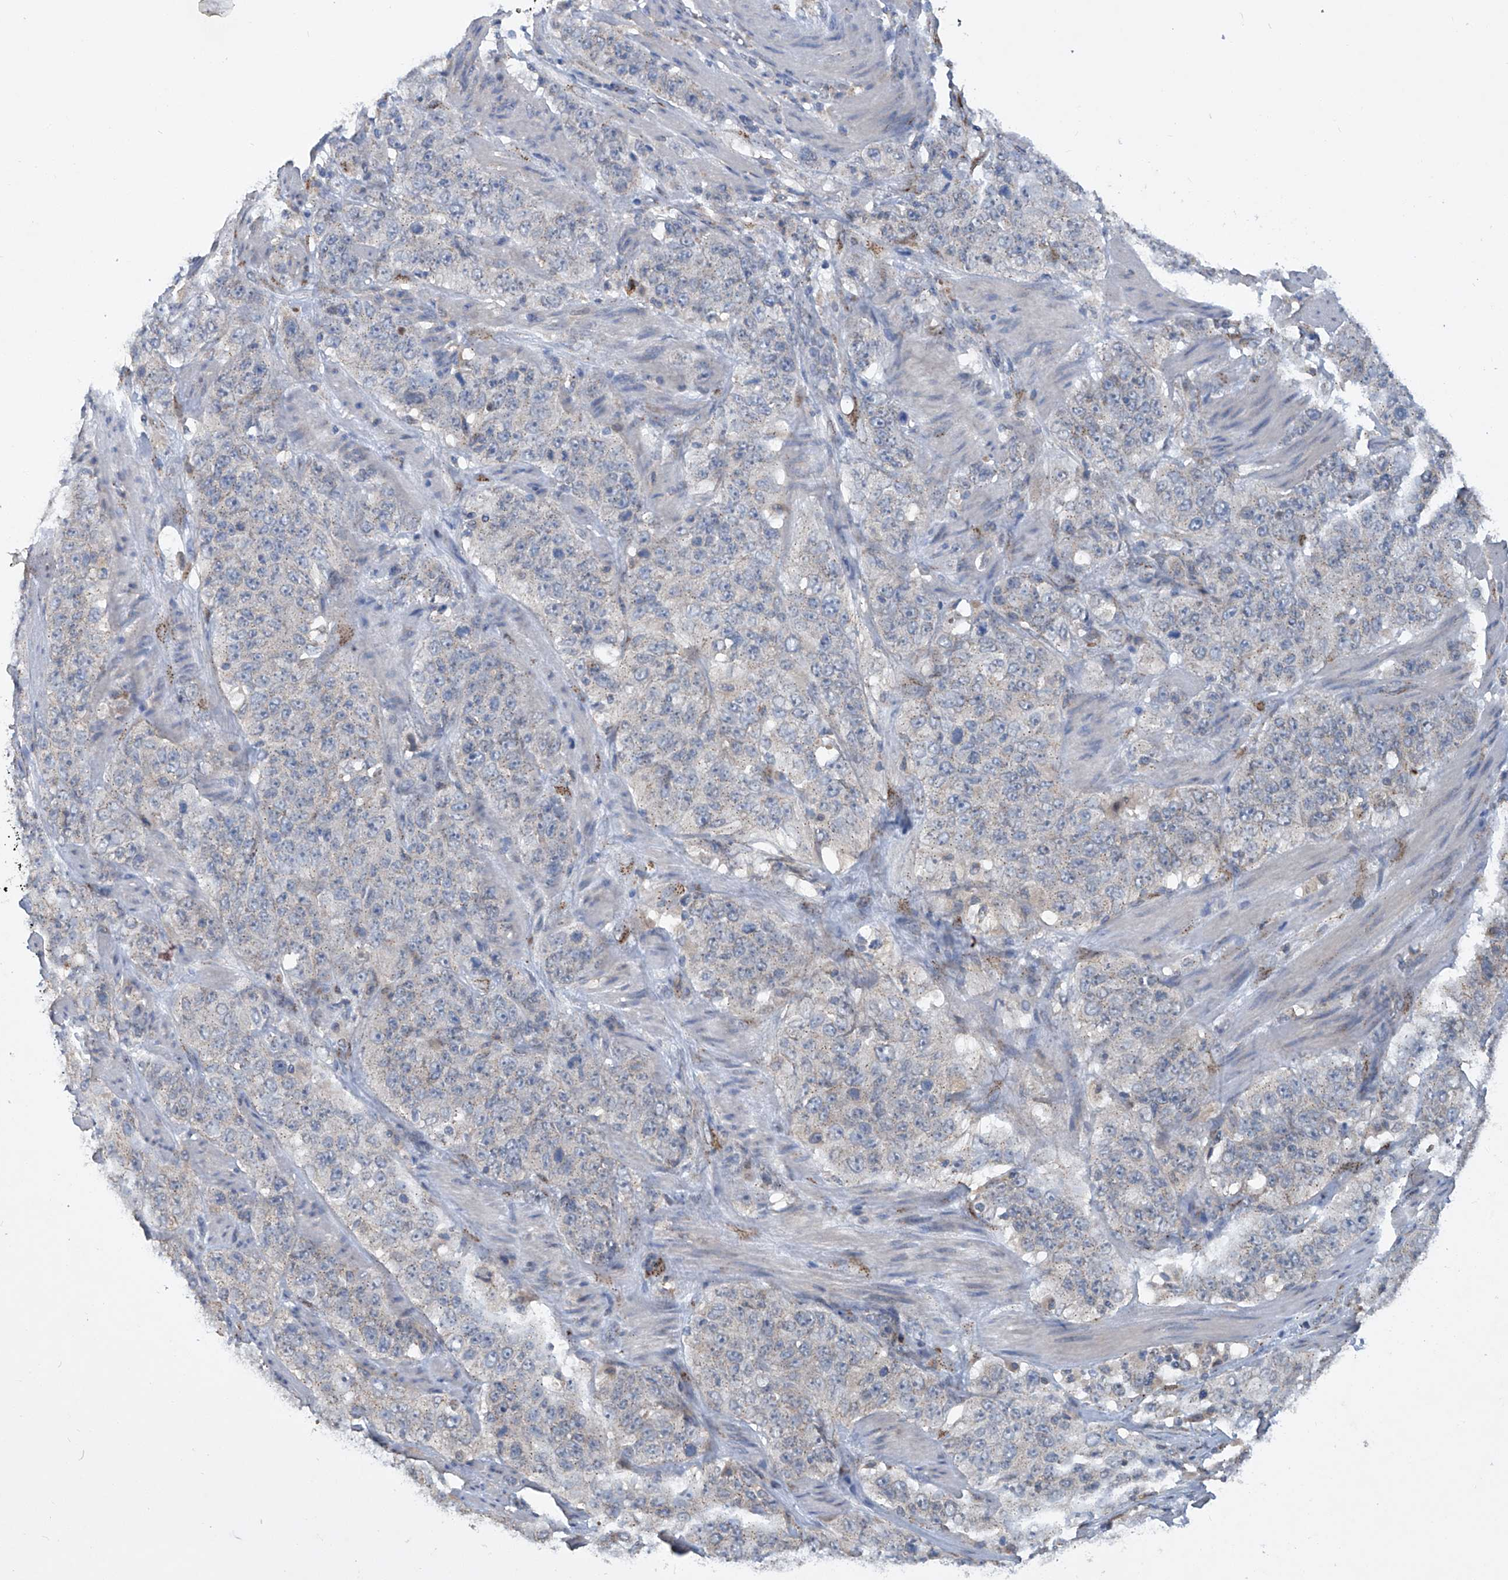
{"staining": {"intensity": "negative", "quantity": "none", "location": "none"}, "tissue": "stomach cancer", "cell_type": "Tumor cells", "image_type": "cancer", "snomed": [{"axis": "morphology", "description": "Adenocarcinoma, NOS"}, {"axis": "topography", "description": "Stomach"}], "caption": "IHC of human stomach adenocarcinoma demonstrates no positivity in tumor cells. The staining is performed using DAB (3,3'-diaminobenzidine) brown chromogen with nuclei counter-stained in using hematoxylin.", "gene": "PCSK5", "patient": {"sex": "male", "age": 48}}